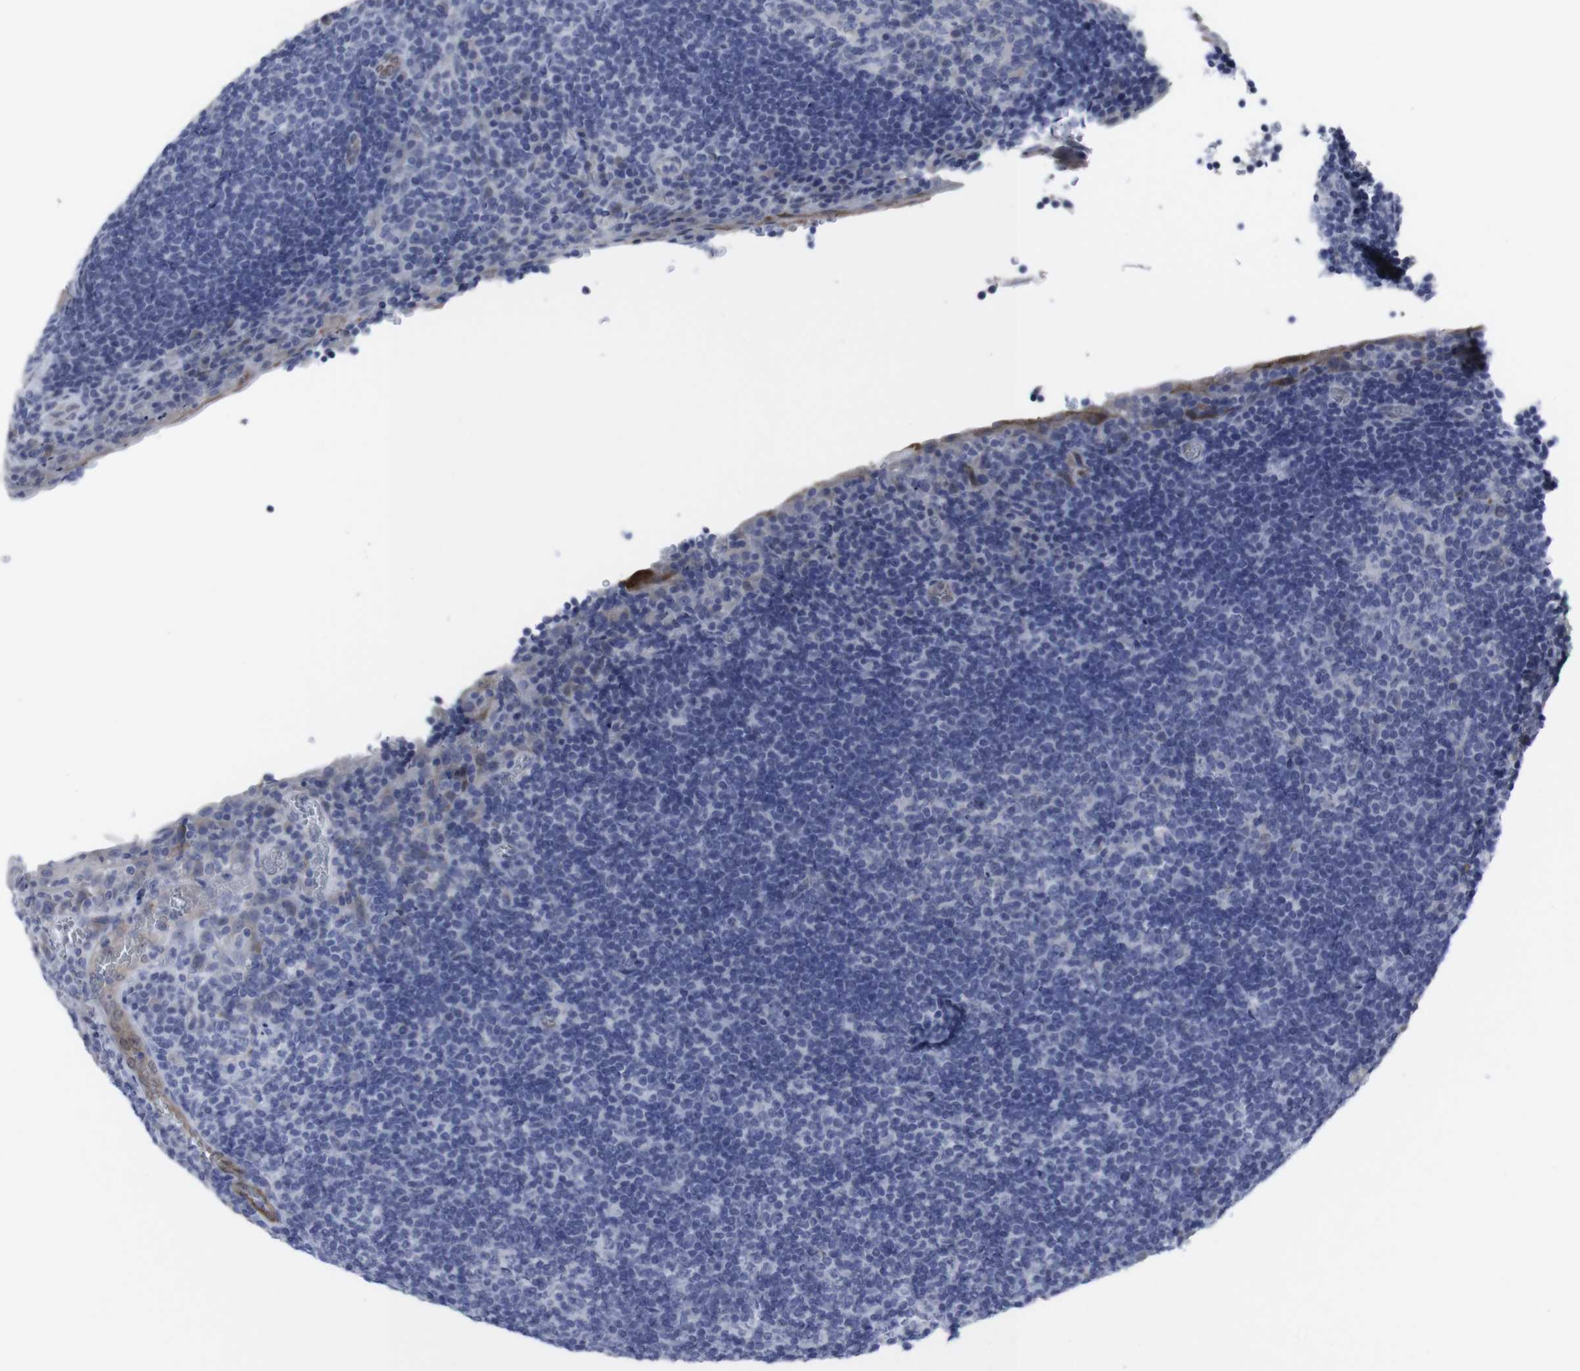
{"staining": {"intensity": "negative", "quantity": "none", "location": "none"}, "tissue": "tonsil", "cell_type": "Germinal center cells", "image_type": "normal", "snomed": [{"axis": "morphology", "description": "Normal tissue, NOS"}, {"axis": "topography", "description": "Tonsil"}], "caption": "The micrograph displays no staining of germinal center cells in normal tonsil.", "gene": "SNCG", "patient": {"sex": "male", "age": 37}}